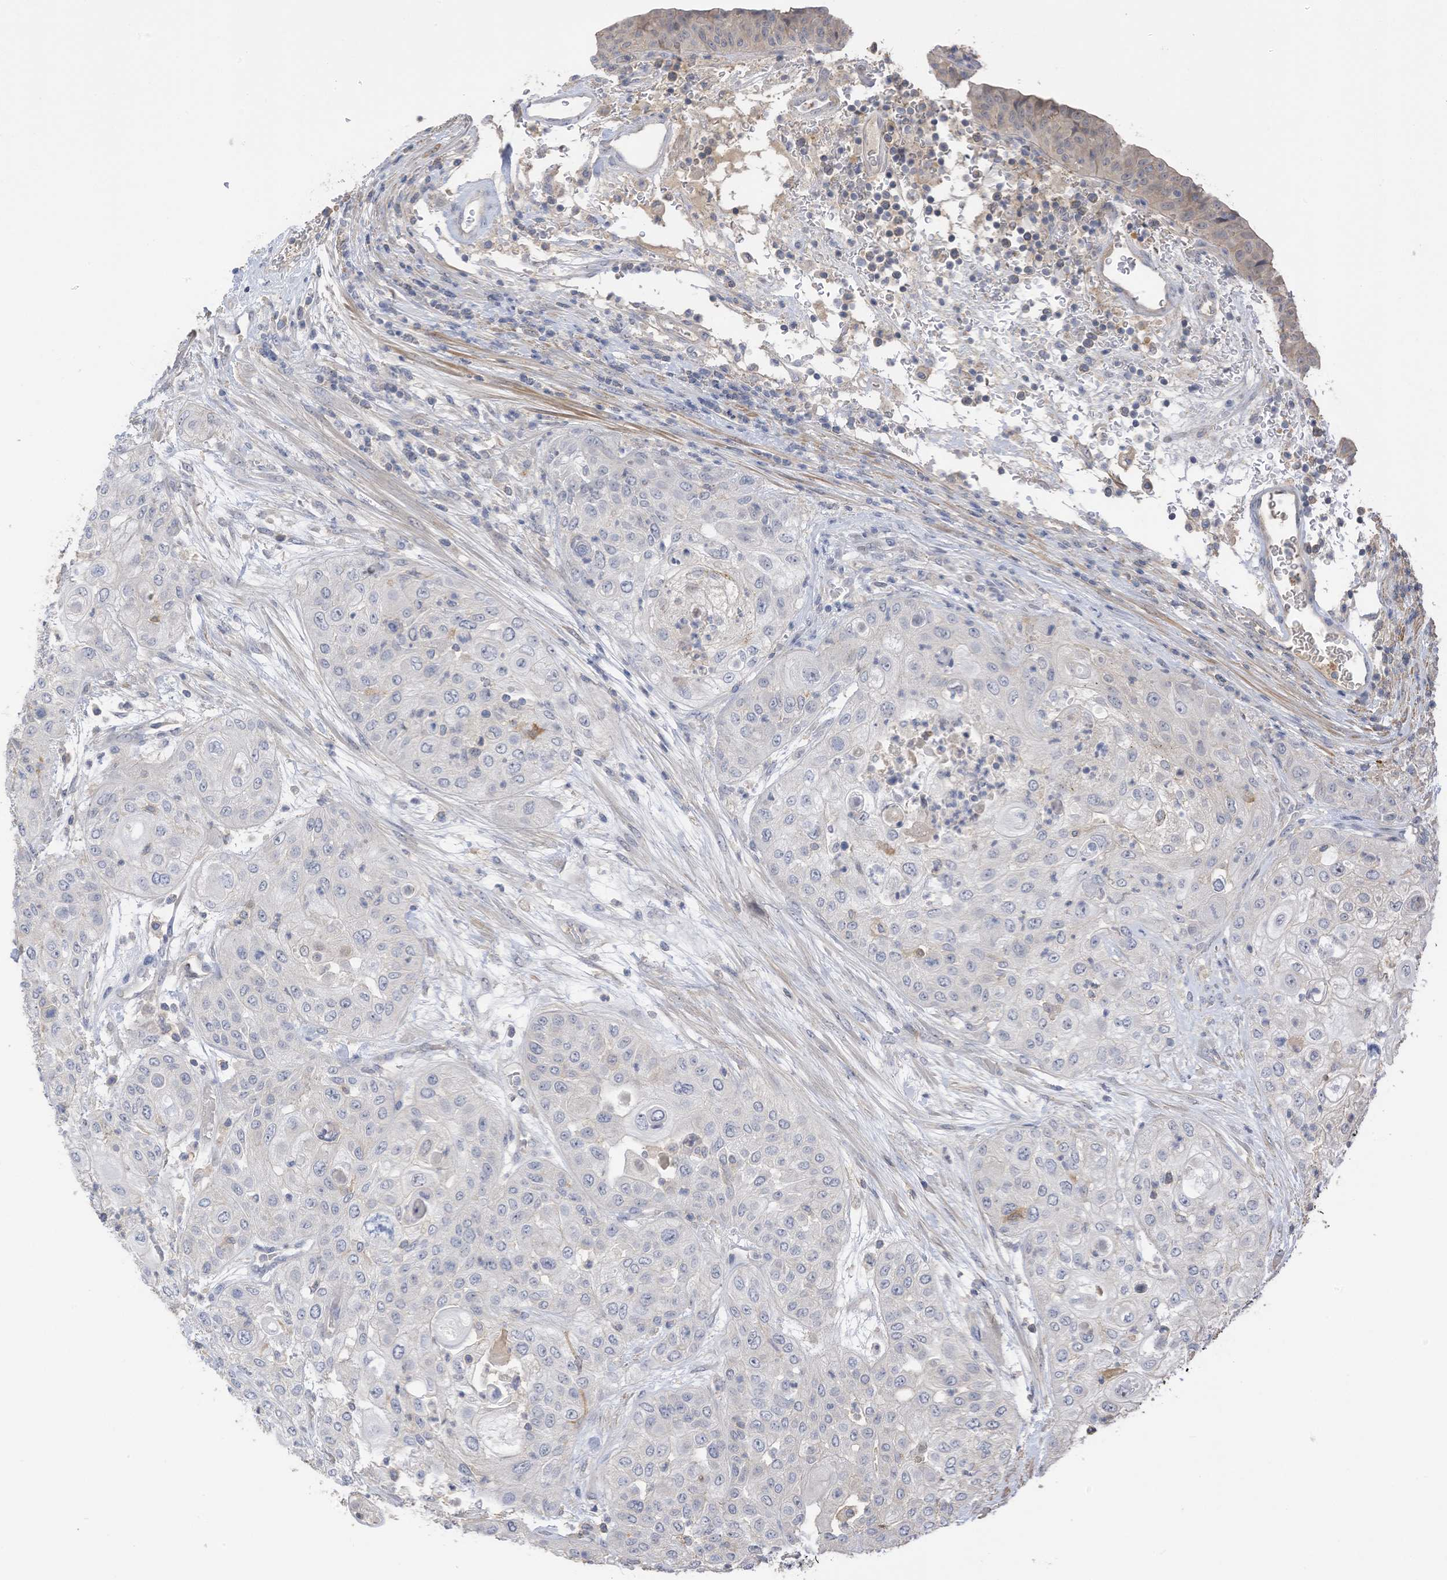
{"staining": {"intensity": "negative", "quantity": "none", "location": "none"}, "tissue": "urothelial cancer", "cell_type": "Tumor cells", "image_type": "cancer", "snomed": [{"axis": "morphology", "description": "Urothelial carcinoma, High grade"}, {"axis": "topography", "description": "Urinary bladder"}], "caption": "High-grade urothelial carcinoma stained for a protein using immunohistochemistry (IHC) displays no expression tumor cells.", "gene": "SLFN14", "patient": {"sex": "female", "age": 79}}